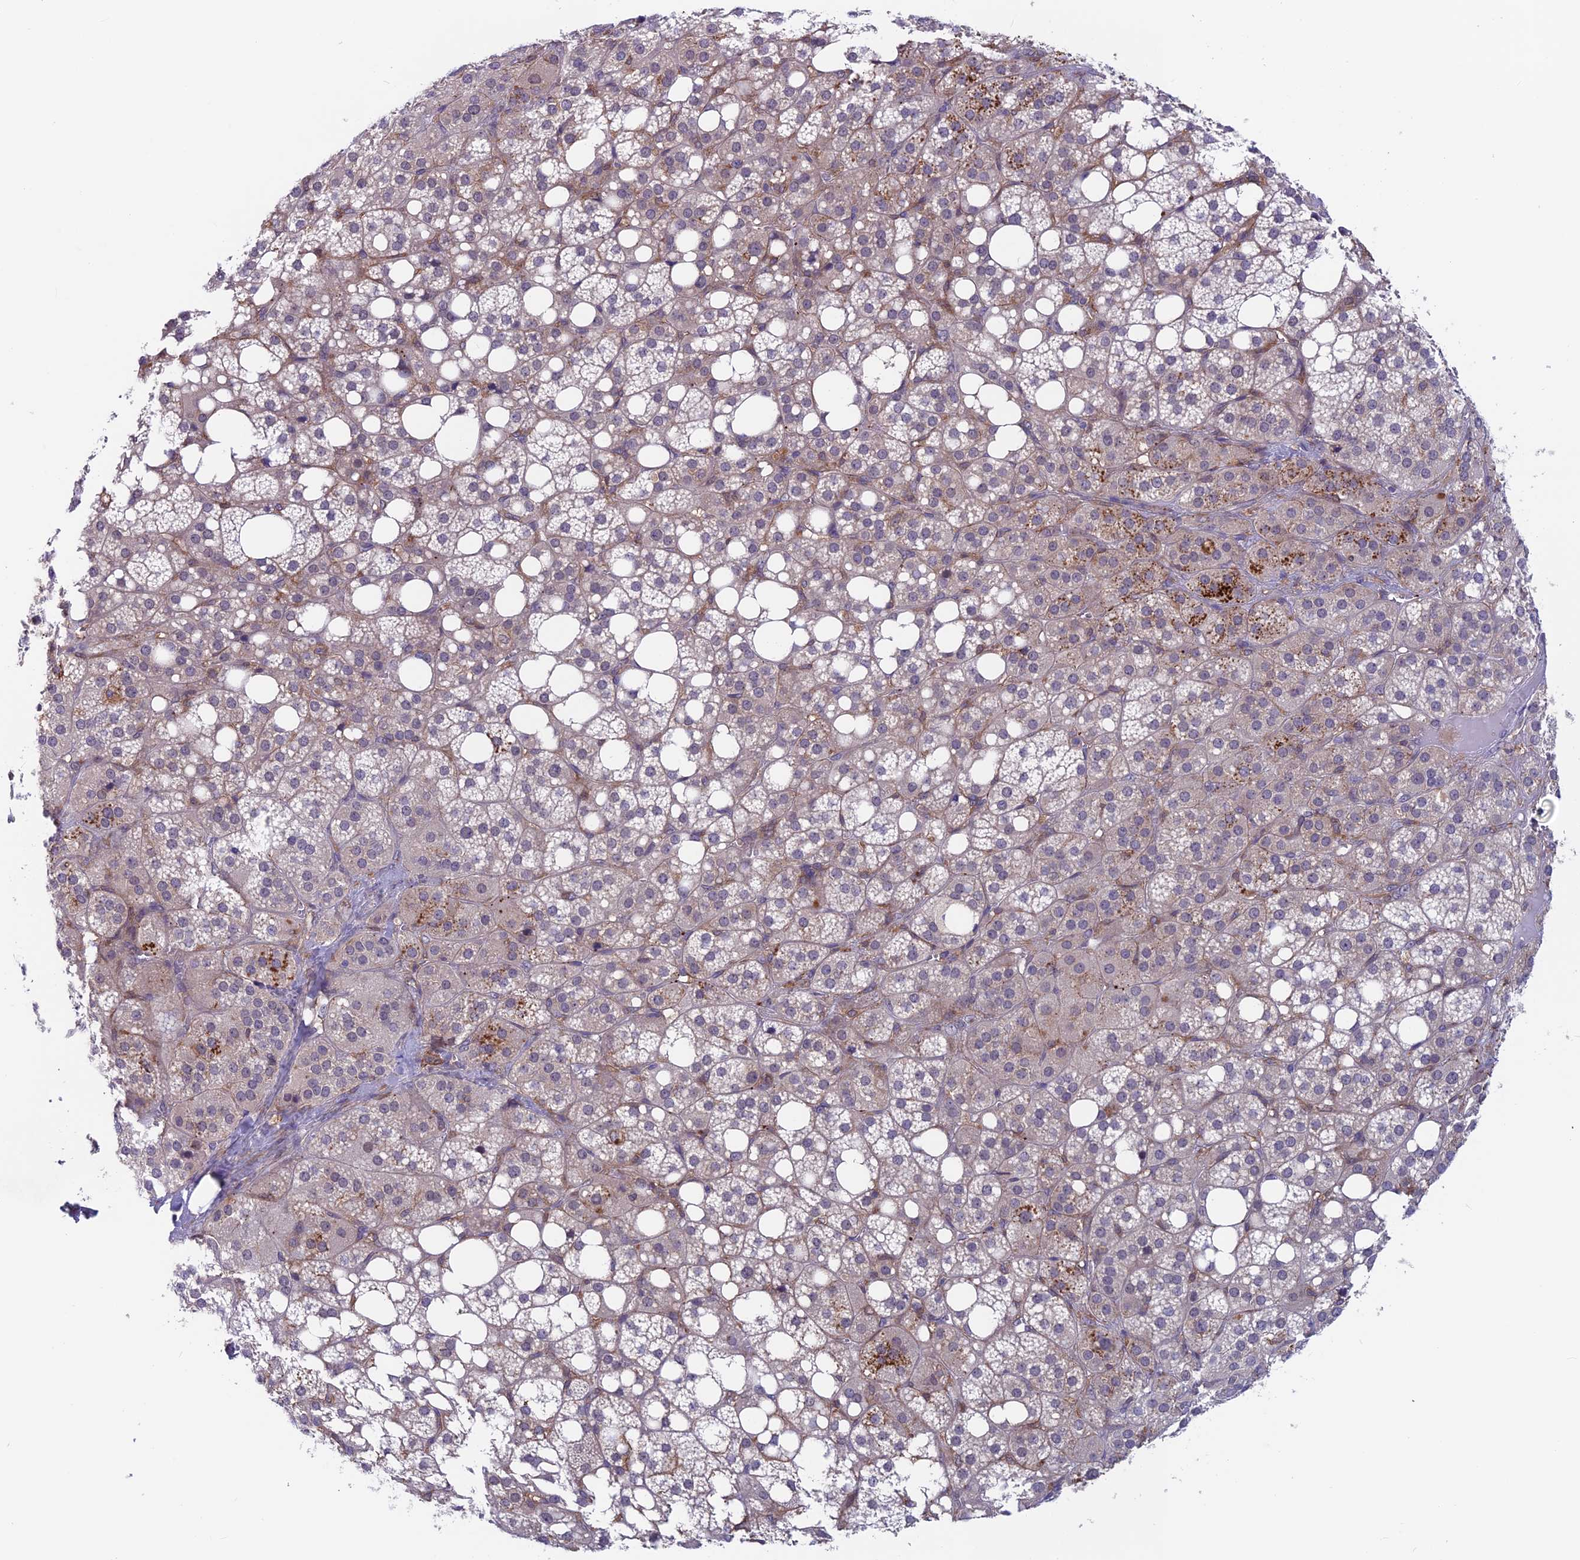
{"staining": {"intensity": "strong", "quantity": "25%-75%", "location": "cytoplasmic/membranous"}, "tissue": "adrenal gland", "cell_type": "Glandular cells", "image_type": "normal", "snomed": [{"axis": "morphology", "description": "Normal tissue, NOS"}, {"axis": "topography", "description": "Adrenal gland"}], "caption": "Protein expression analysis of normal adrenal gland exhibits strong cytoplasmic/membranous expression in approximately 25%-75% of glandular cells.", "gene": "MAST2", "patient": {"sex": "female", "age": 59}}